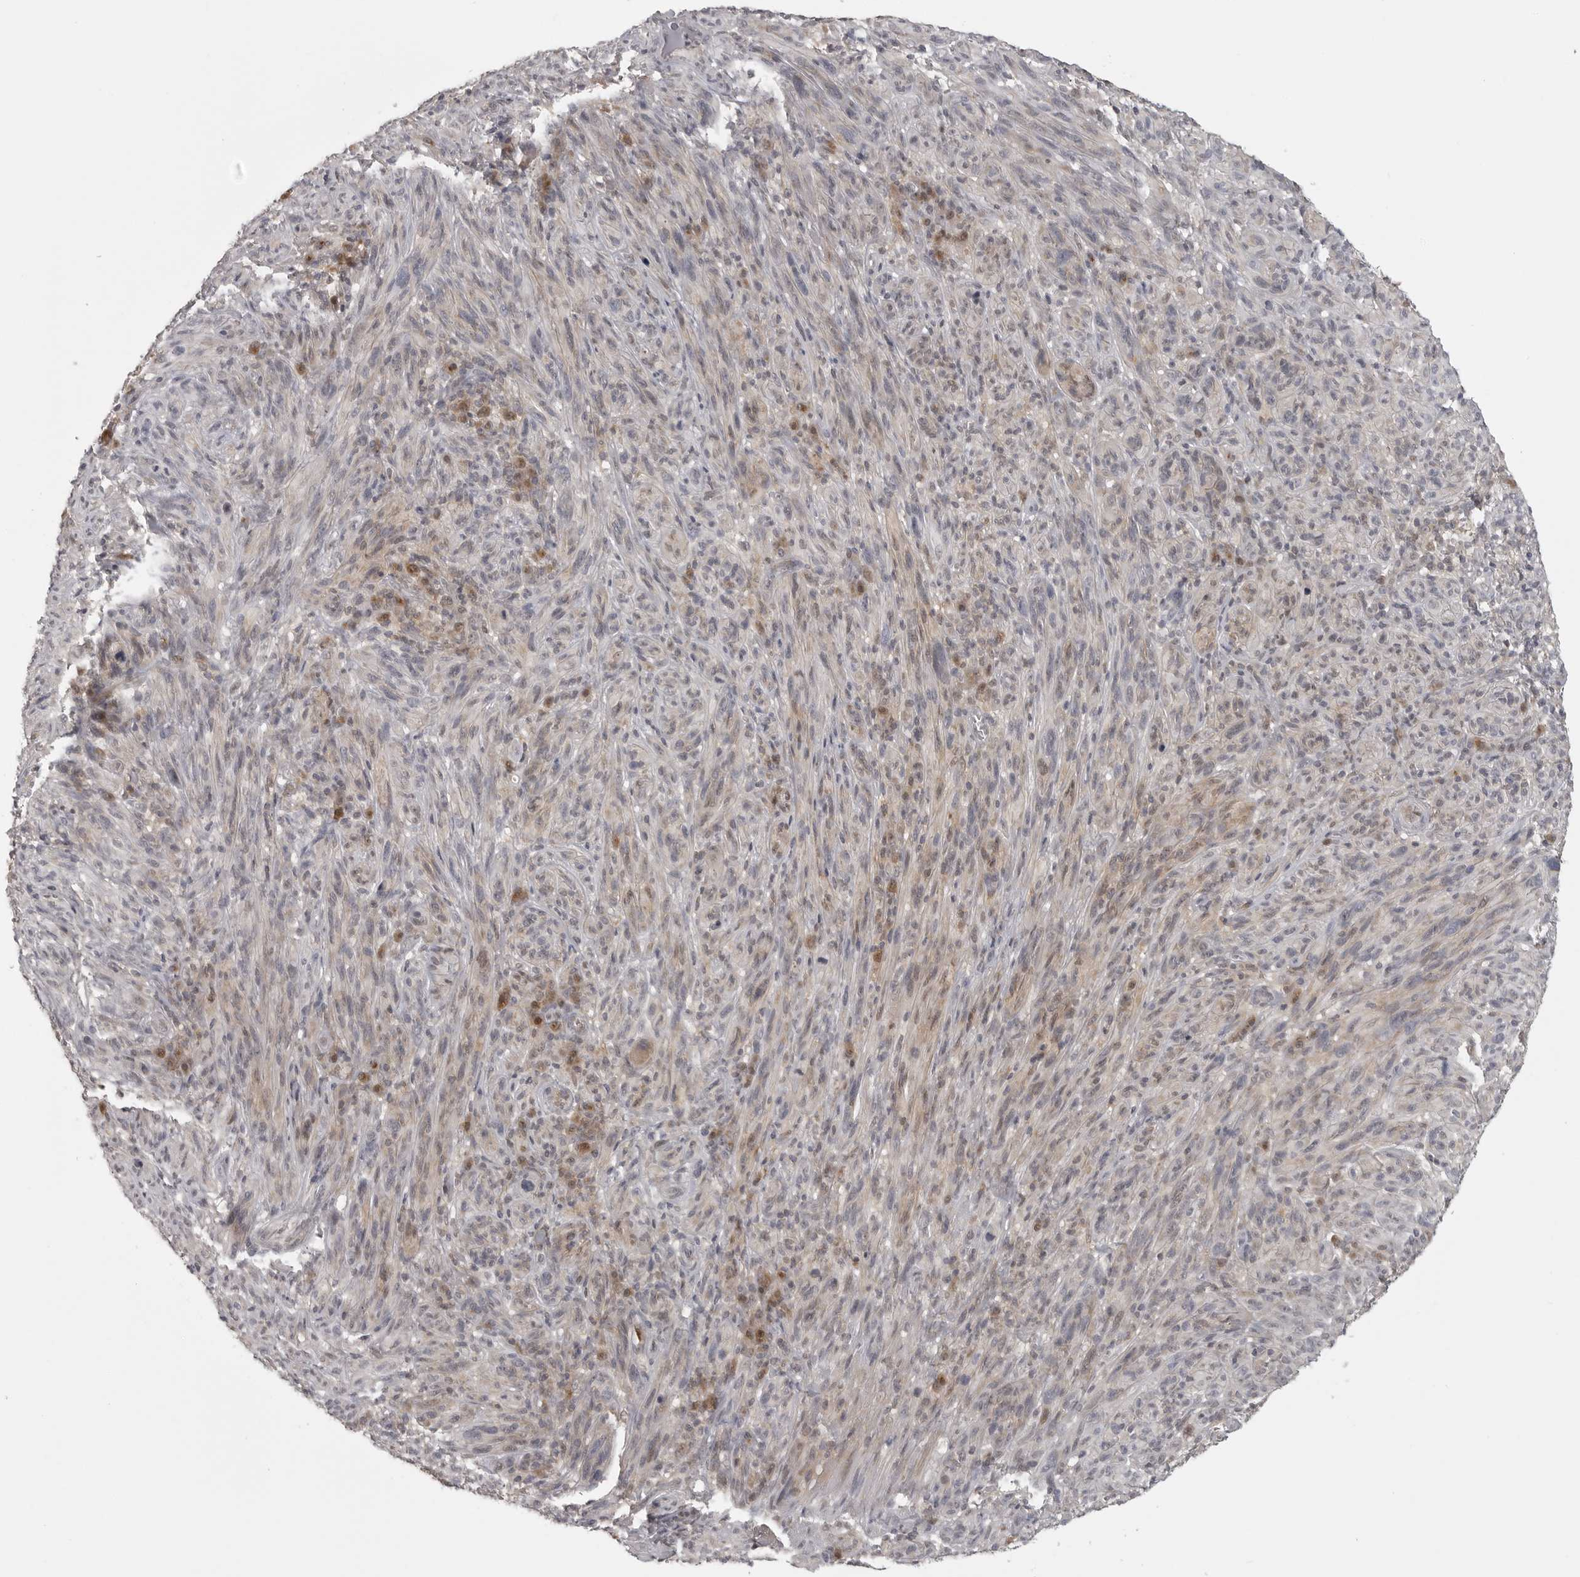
{"staining": {"intensity": "weak", "quantity": "25%-75%", "location": "cytoplasmic/membranous,nuclear"}, "tissue": "melanoma", "cell_type": "Tumor cells", "image_type": "cancer", "snomed": [{"axis": "morphology", "description": "Malignant melanoma, NOS"}, {"axis": "topography", "description": "Skin of head"}], "caption": "Melanoma stained with a brown dye exhibits weak cytoplasmic/membranous and nuclear positive positivity in about 25%-75% of tumor cells.", "gene": "UROD", "patient": {"sex": "male", "age": 96}}